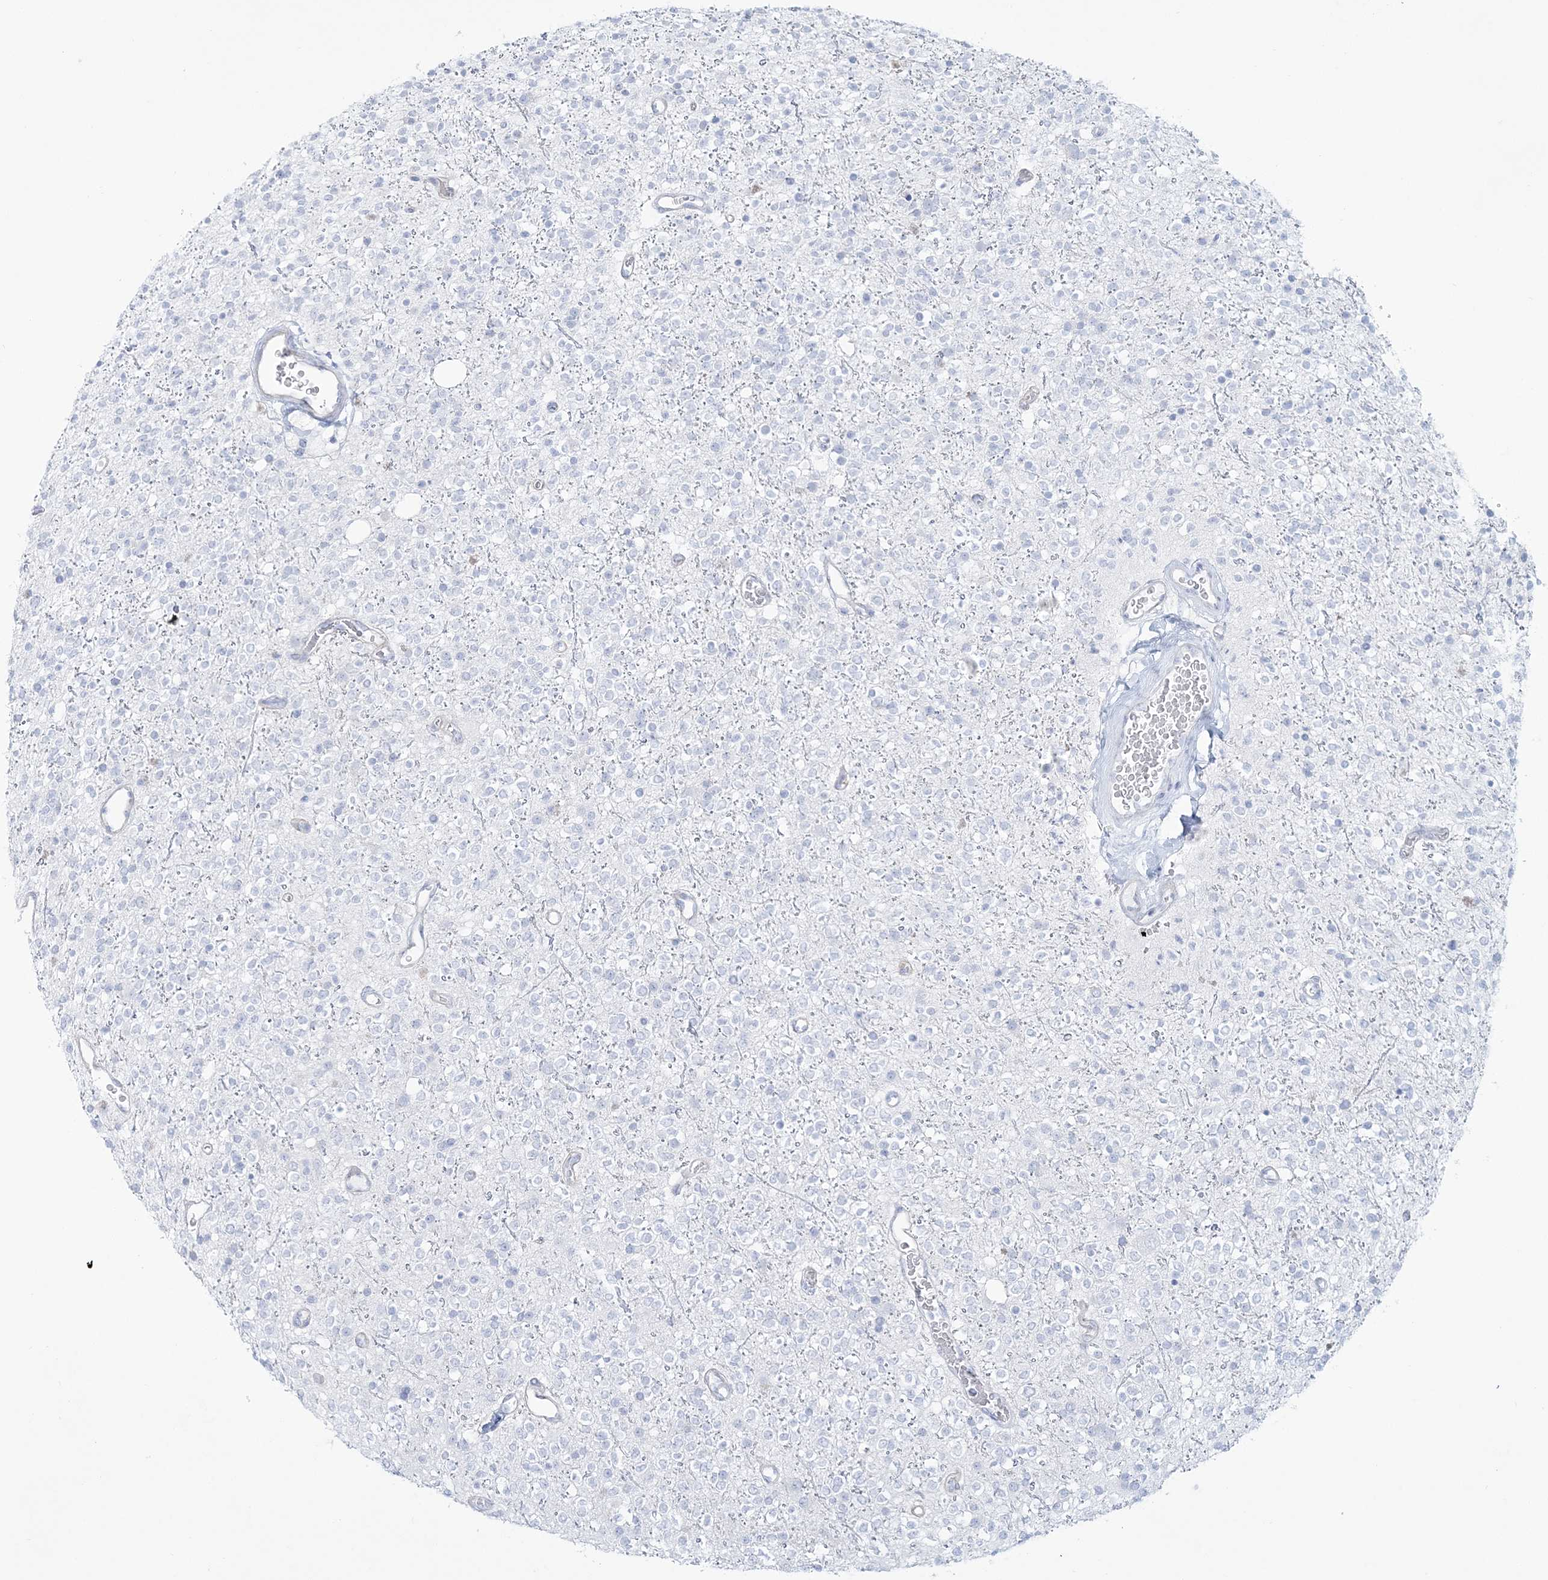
{"staining": {"intensity": "negative", "quantity": "none", "location": "none"}, "tissue": "glioma", "cell_type": "Tumor cells", "image_type": "cancer", "snomed": [{"axis": "morphology", "description": "Glioma, malignant, High grade"}, {"axis": "topography", "description": "Brain"}], "caption": "Glioma was stained to show a protein in brown. There is no significant staining in tumor cells.", "gene": "ADGB", "patient": {"sex": "male", "age": 34}}